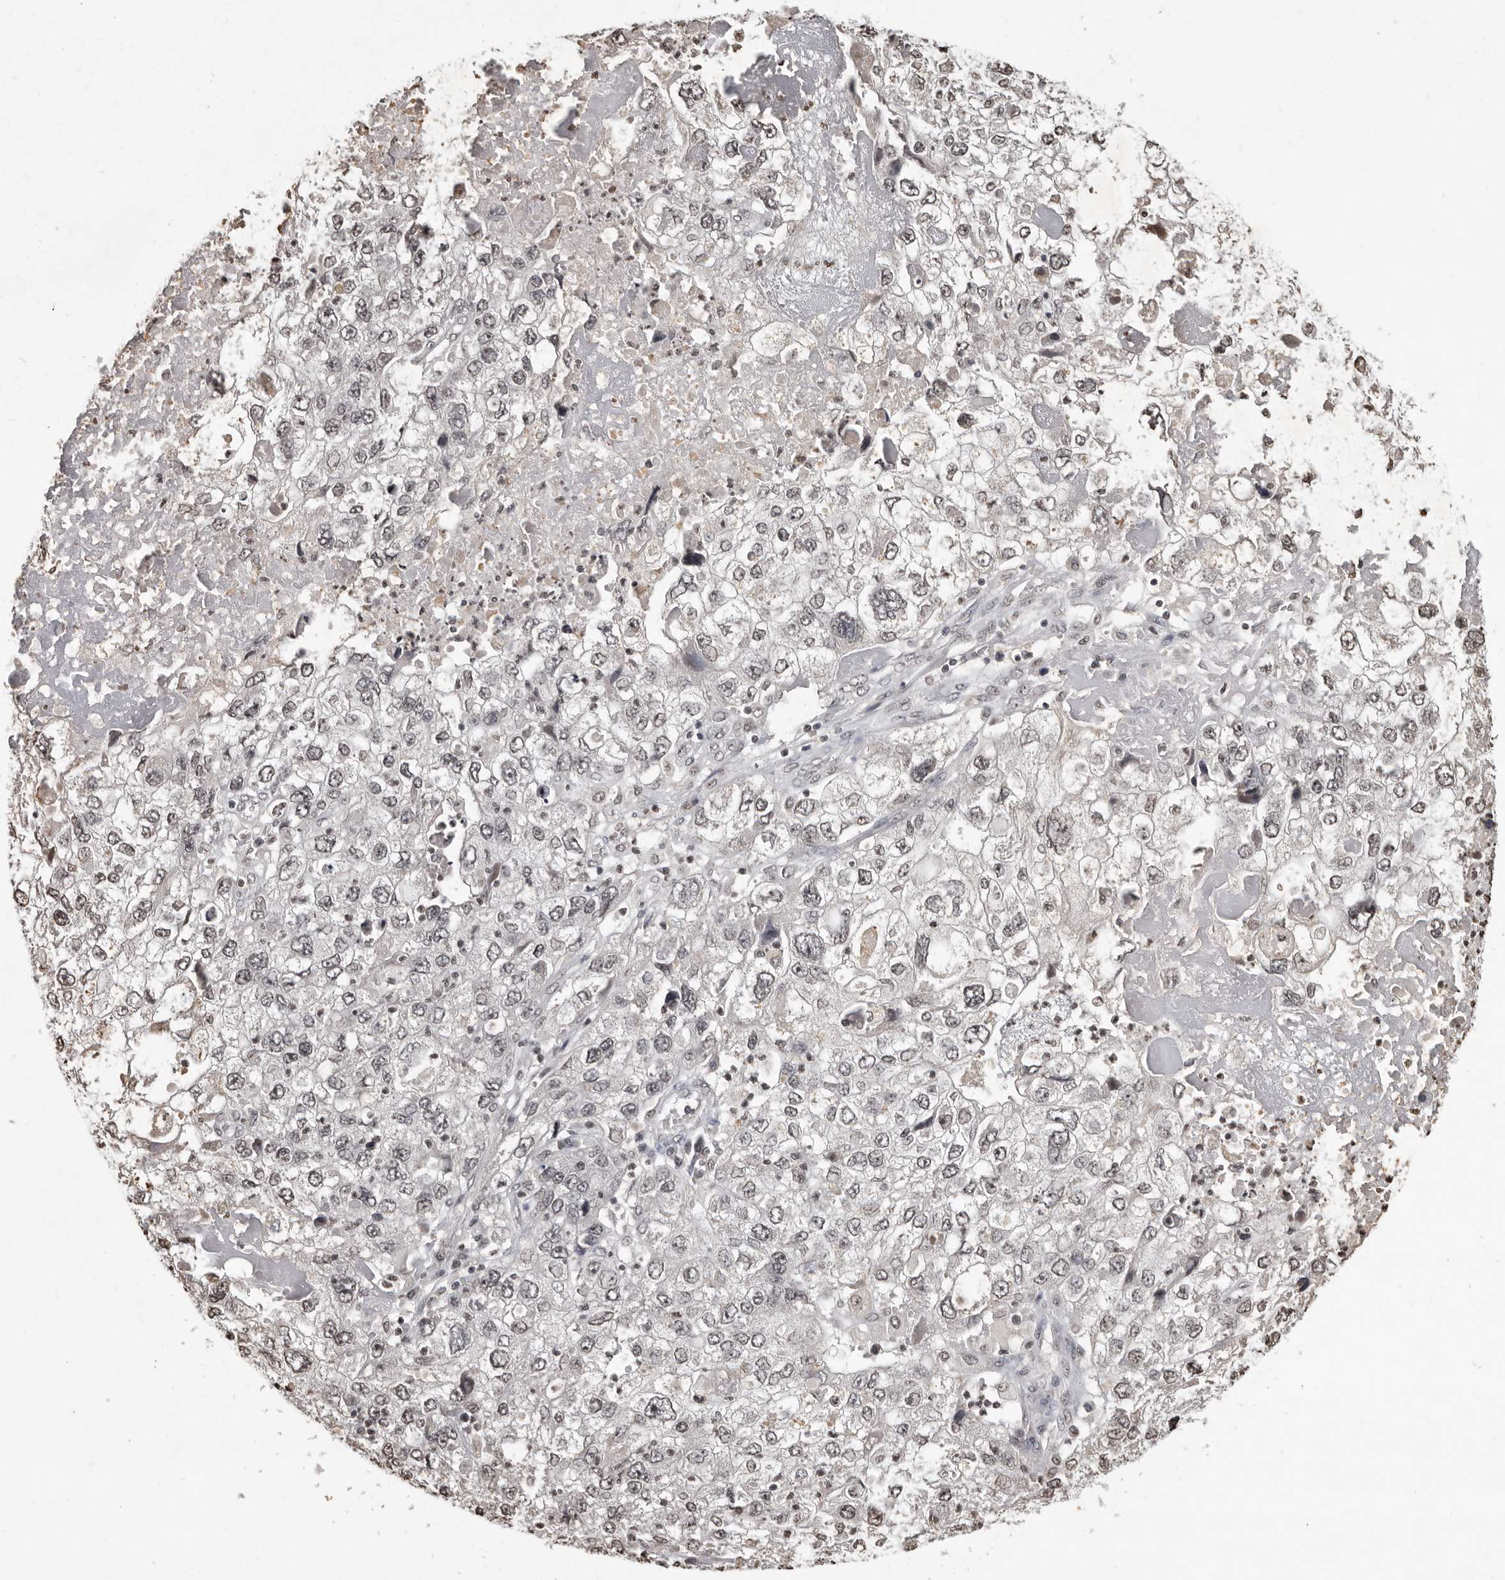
{"staining": {"intensity": "weak", "quantity": "<25%", "location": "nuclear"}, "tissue": "endometrial cancer", "cell_type": "Tumor cells", "image_type": "cancer", "snomed": [{"axis": "morphology", "description": "Adenocarcinoma, NOS"}, {"axis": "topography", "description": "Endometrium"}], "caption": "Photomicrograph shows no significant protein staining in tumor cells of endometrial adenocarcinoma.", "gene": "WDR45", "patient": {"sex": "female", "age": 49}}